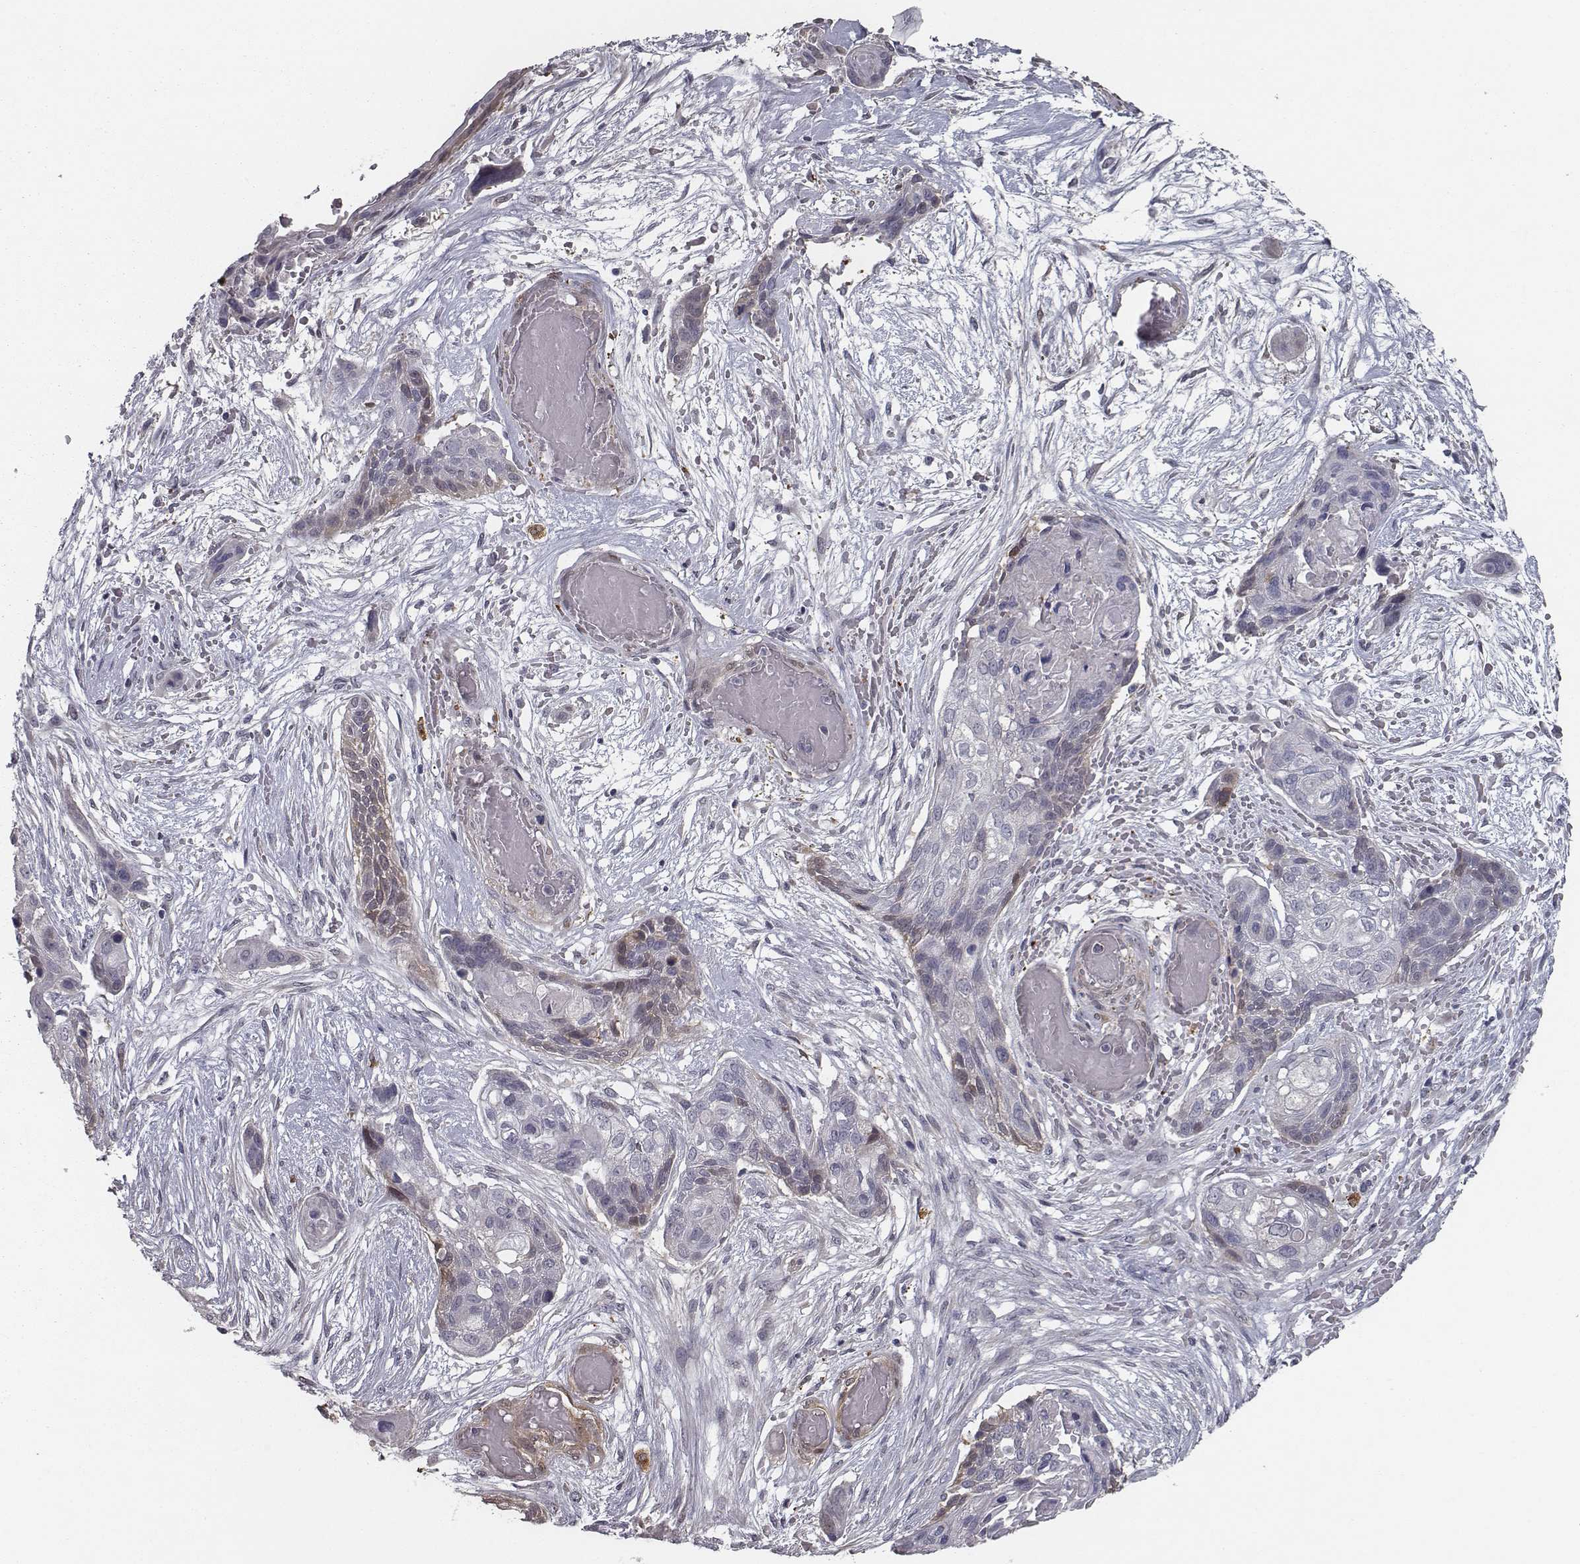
{"staining": {"intensity": "weak", "quantity": "<25%", "location": "cytoplasmic/membranous,nuclear"}, "tissue": "lung cancer", "cell_type": "Tumor cells", "image_type": "cancer", "snomed": [{"axis": "morphology", "description": "Squamous cell carcinoma, NOS"}, {"axis": "topography", "description": "Lung"}], "caption": "Immunohistochemistry (IHC) image of neoplastic tissue: human lung cancer (squamous cell carcinoma) stained with DAB reveals no significant protein positivity in tumor cells. Brightfield microscopy of IHC stained with DAB (brown) and hematoxylin (blue), captured at high magnification.", "gene": "ISYNA1", "patient": {"sex": "male", "age": 69}}